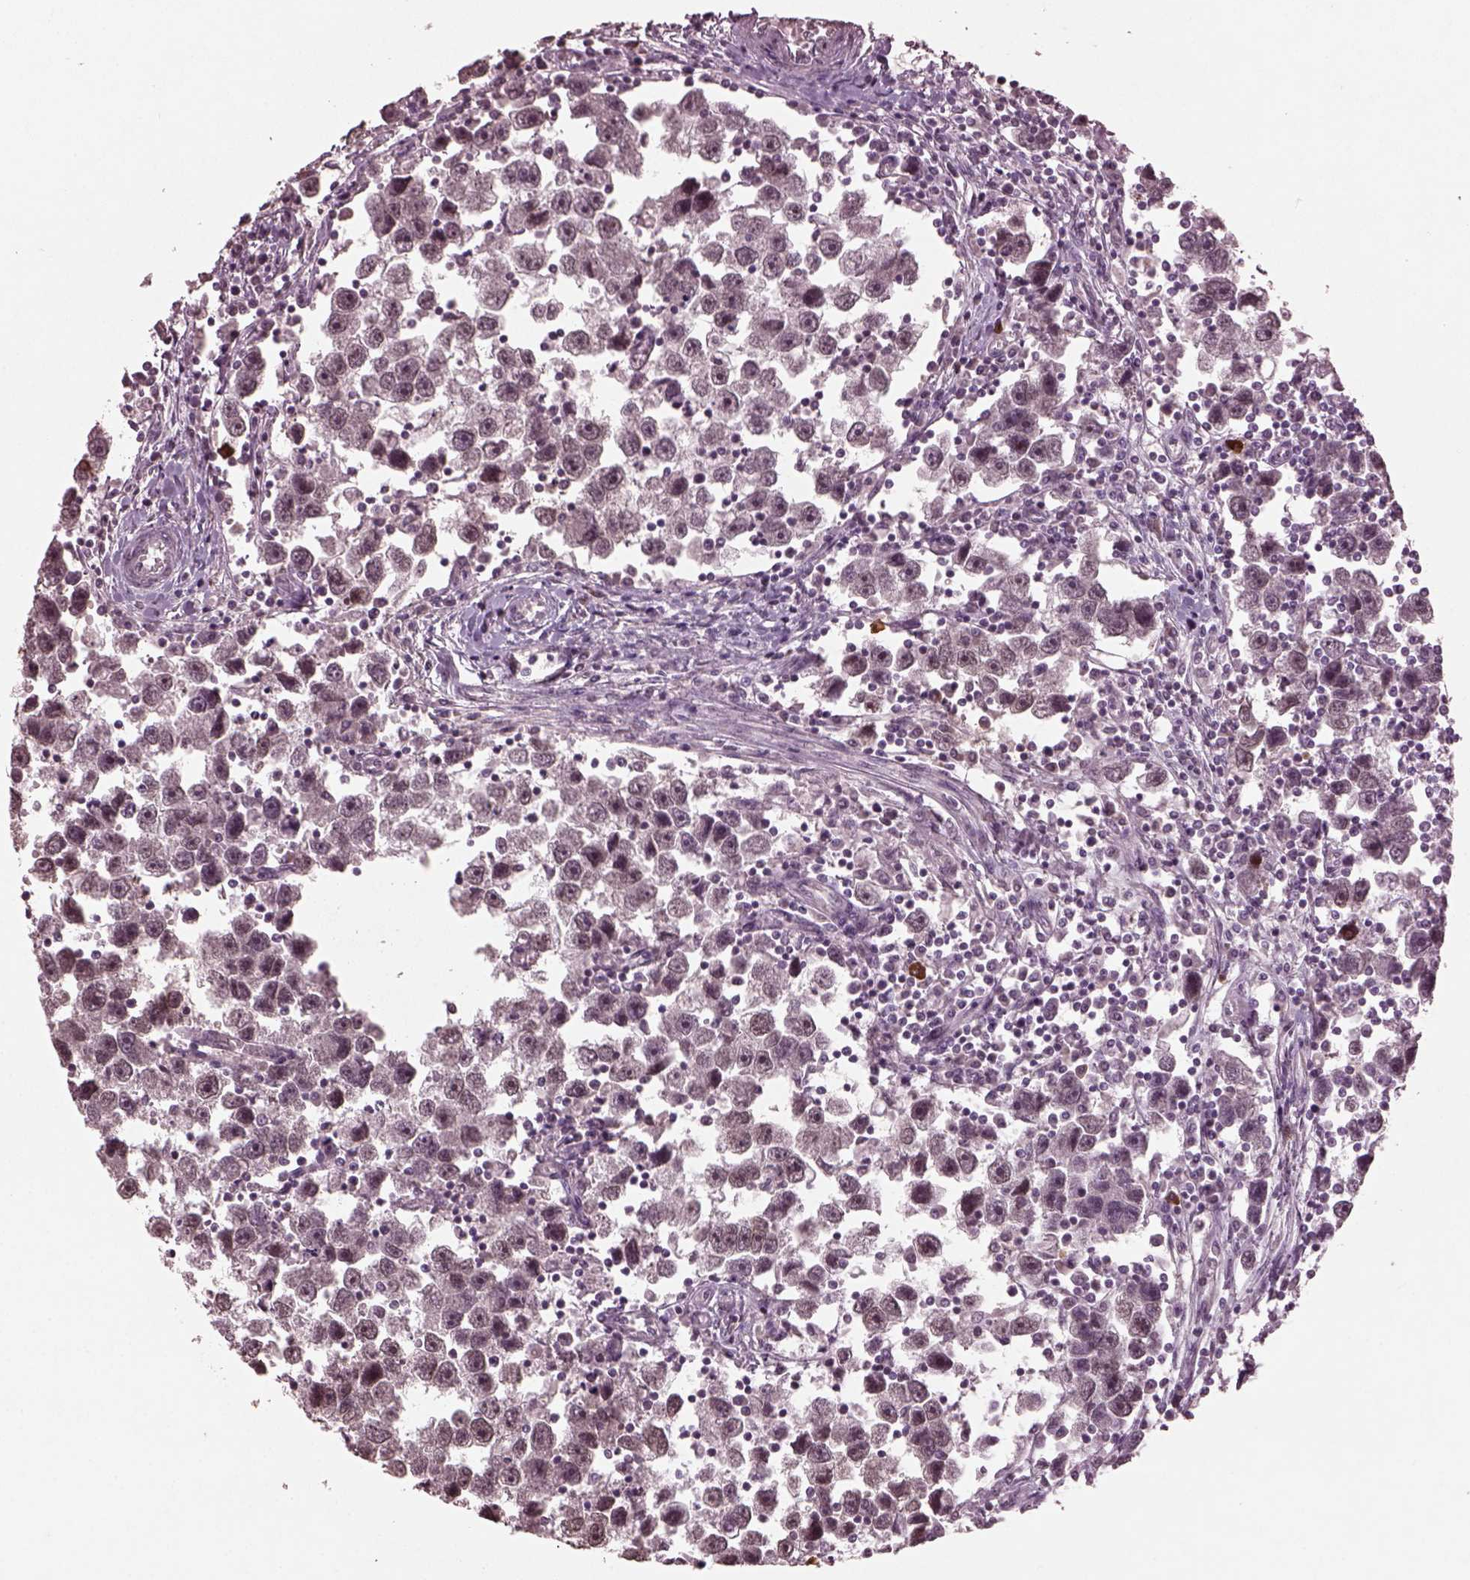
{"staining": {"intensity": "negative", "quantity": "none", "location": "none"}, "tissue": "testis cancer", "cell_type": "Tumor cells", "image_type": "cancer", "snomed": [{"axis": "morphology", "description": "Seminoma, NOS"}, {"axis": "topography", "description": "Testis"}], "caption": "Image shows no significant protein expression in tumor cells of testis cancer (seminoma).", "gene": "IL18RAP", "patient": {"sex": "male", "age": 30}}